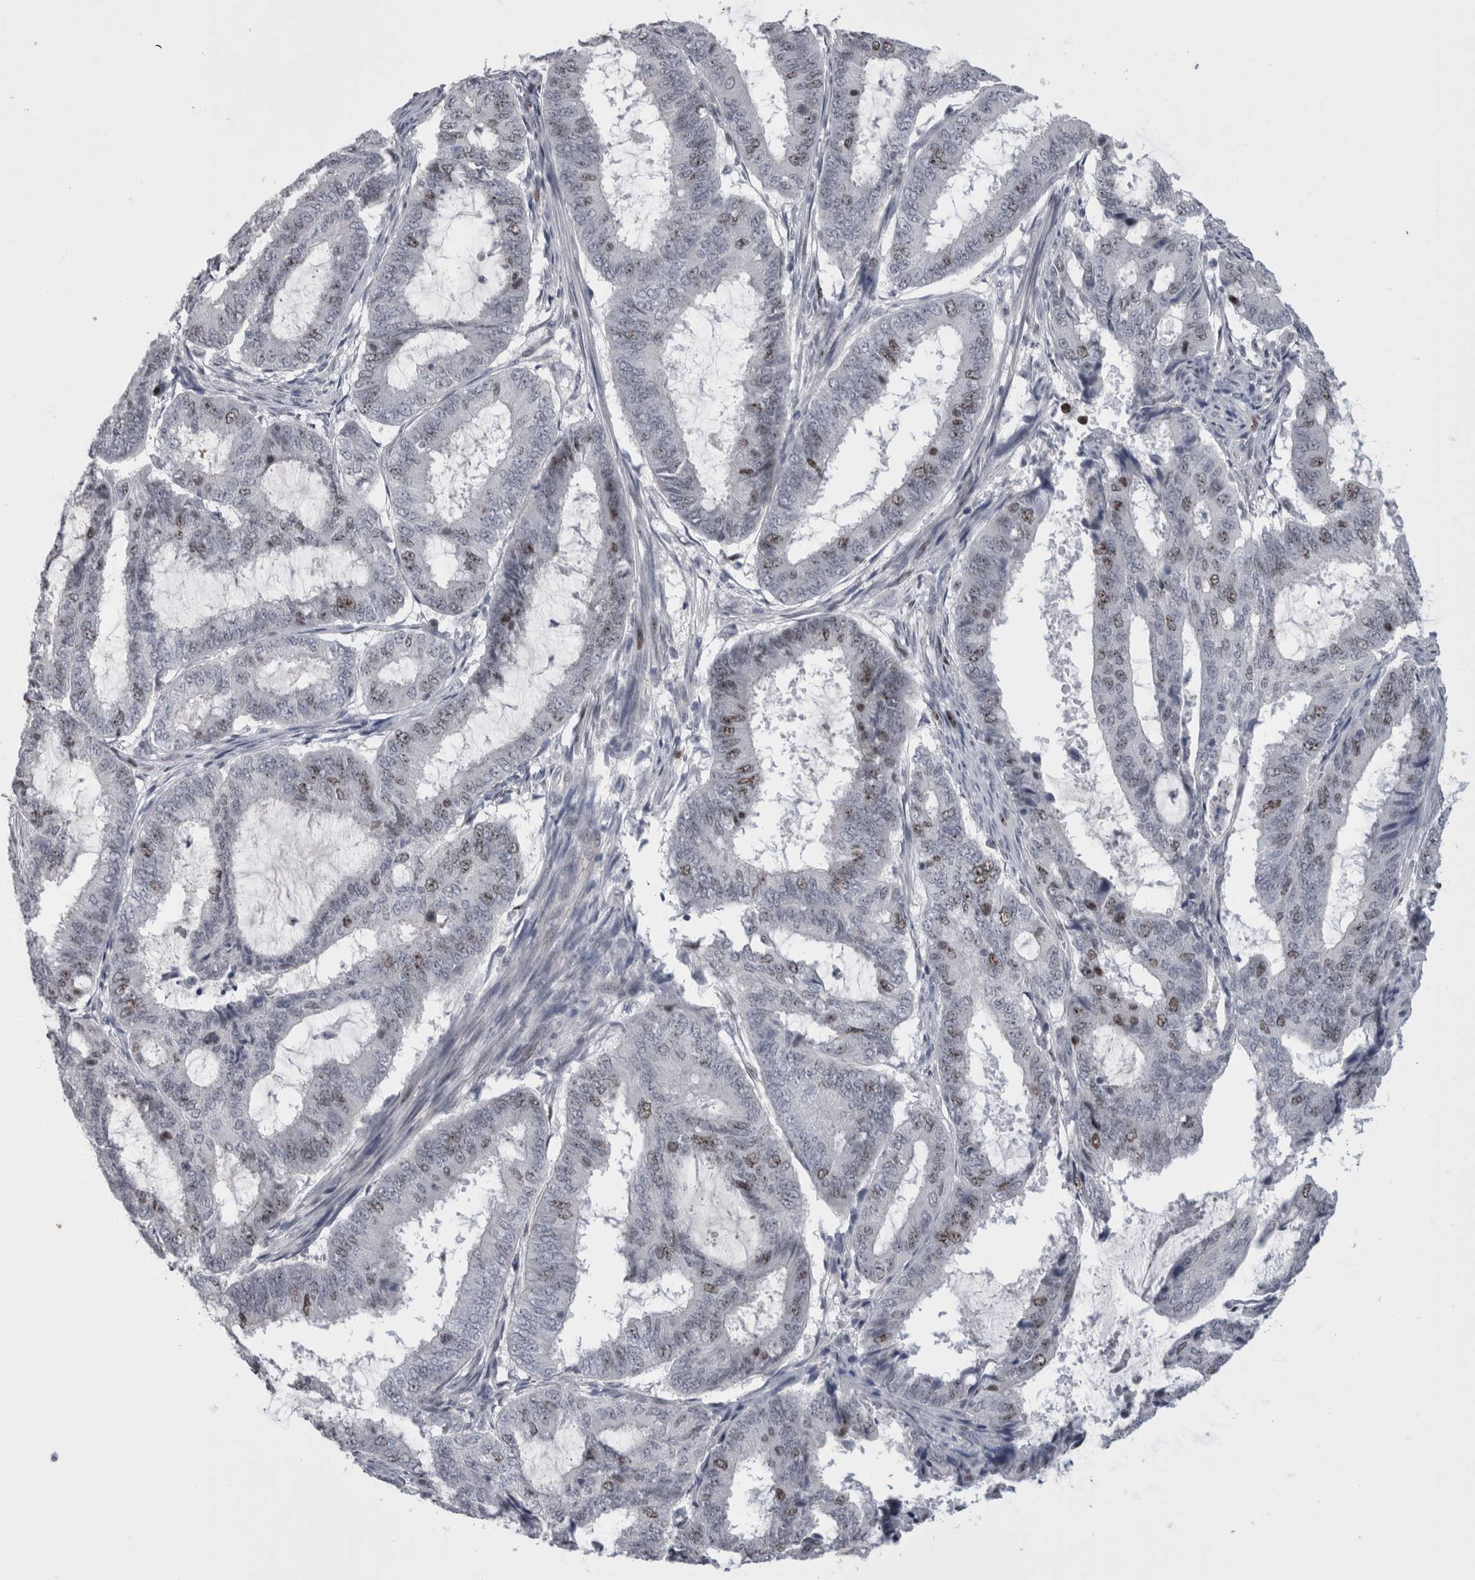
{"staining": {"intensity": "moderate", "quantity": "<25%", "location": "nuclear"}, "tissue": "endometrial cancer", "cell_type": "Tumor cells", "image_type": "cancer", "snomed": [{"axis": "morphology", "description": "Adenocarcinoma, NOS"}, {"axis": "topography", "description": "Endometrium"}], "caption": "Immunohistochemistry photomicrograph of human endometrial adenocarcinoma stained for a protein (brown), which exhibits low levels of moderate nuclear expression in approximately <25% of tumor cells.", "gene": "KIF18B", "patient": {"sex": "female", "age": 51}}